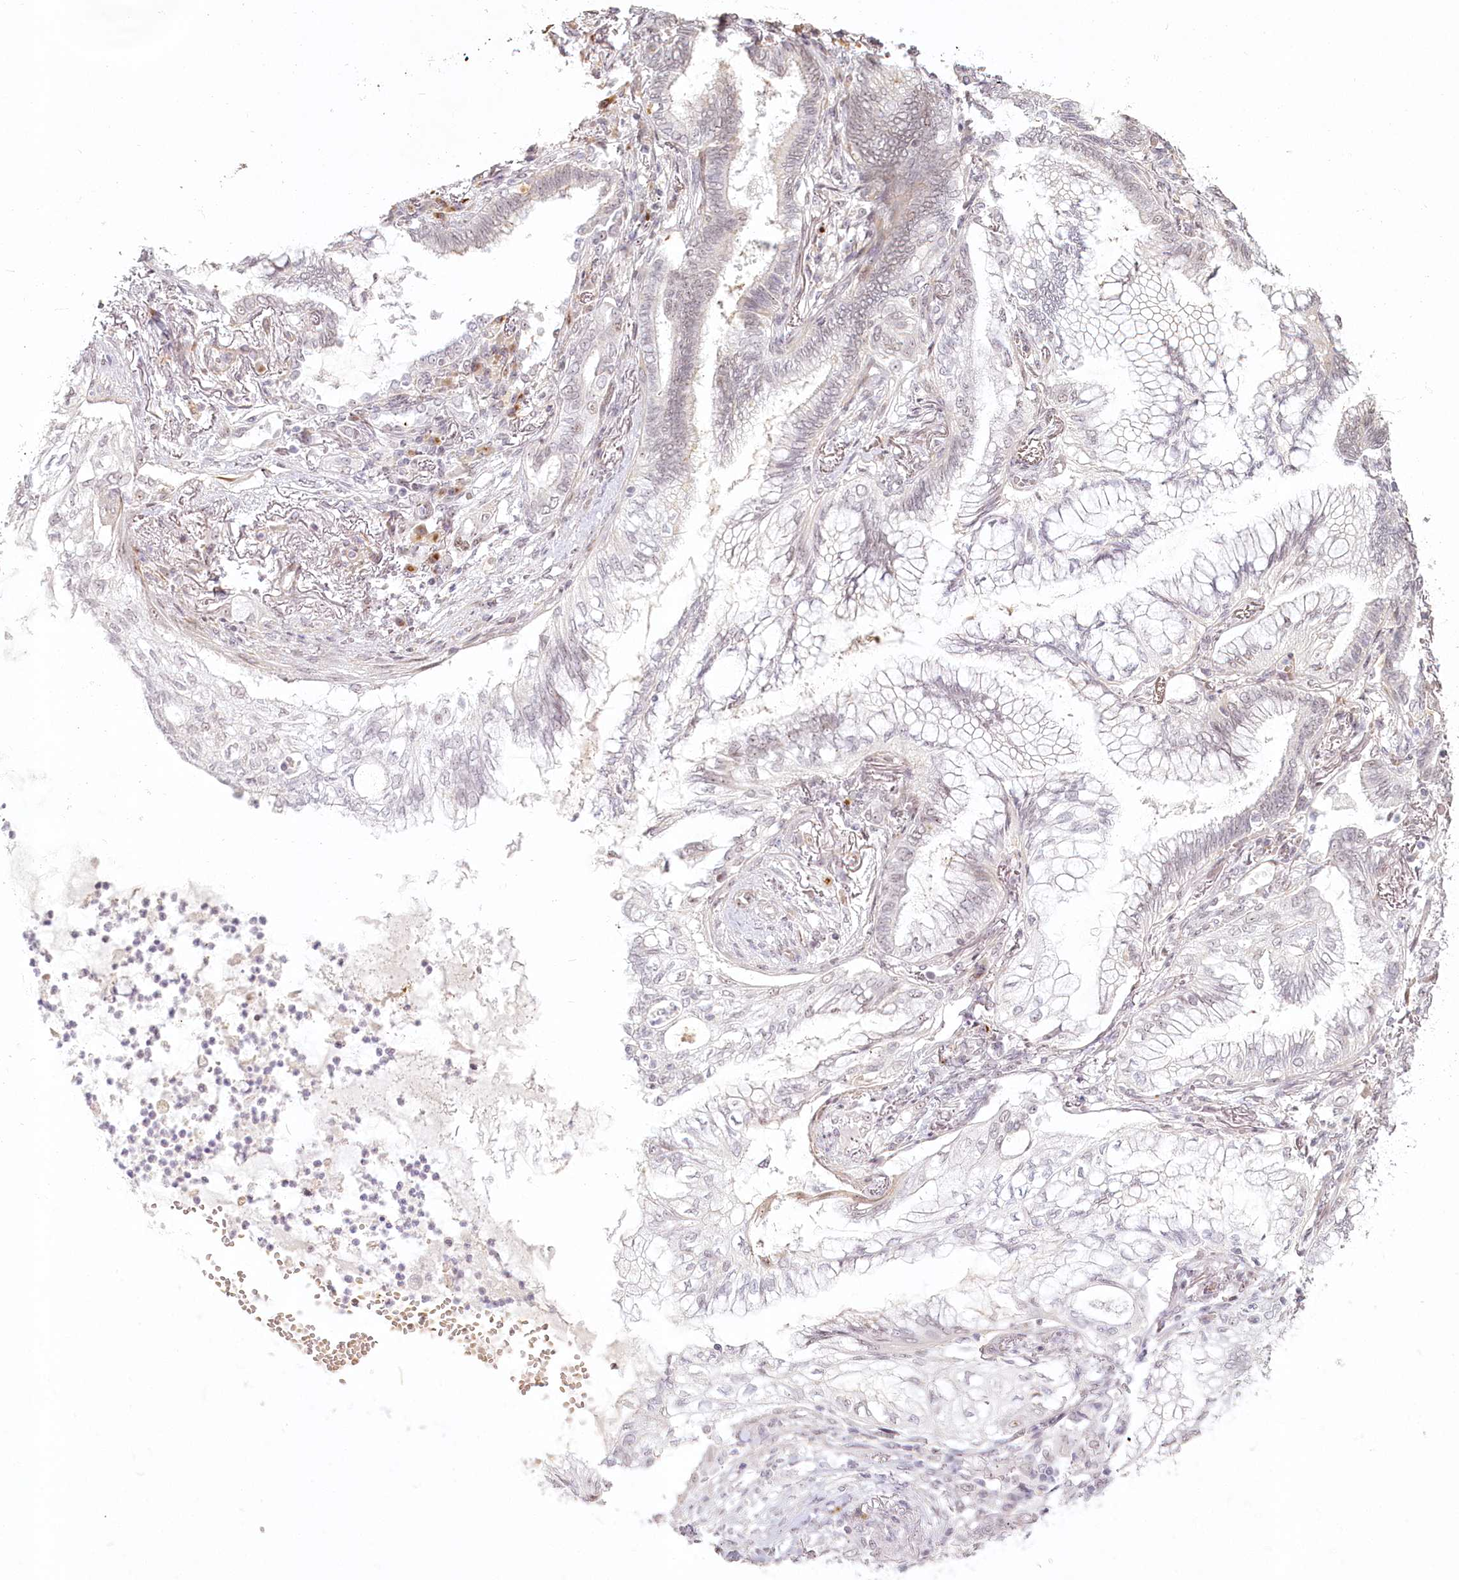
{"staining": {"intensity": "weak", "quantity": "<25%", "location": "nuclear"}, "tissue": "lung cancer", "cell_type": "Tumor cells", "image_type": "cancer", "snomed": [{"axis": "morphology", "description": "Adenocarcinoma, NOS"}, {"axis": "topography", "description": "Lung"}], "caption": "The image shows no significant staining in tumor cells of lung adenocarcinoma.", "gene": "EXOSC7", "patient": {"sex": "female", "age": 70}}